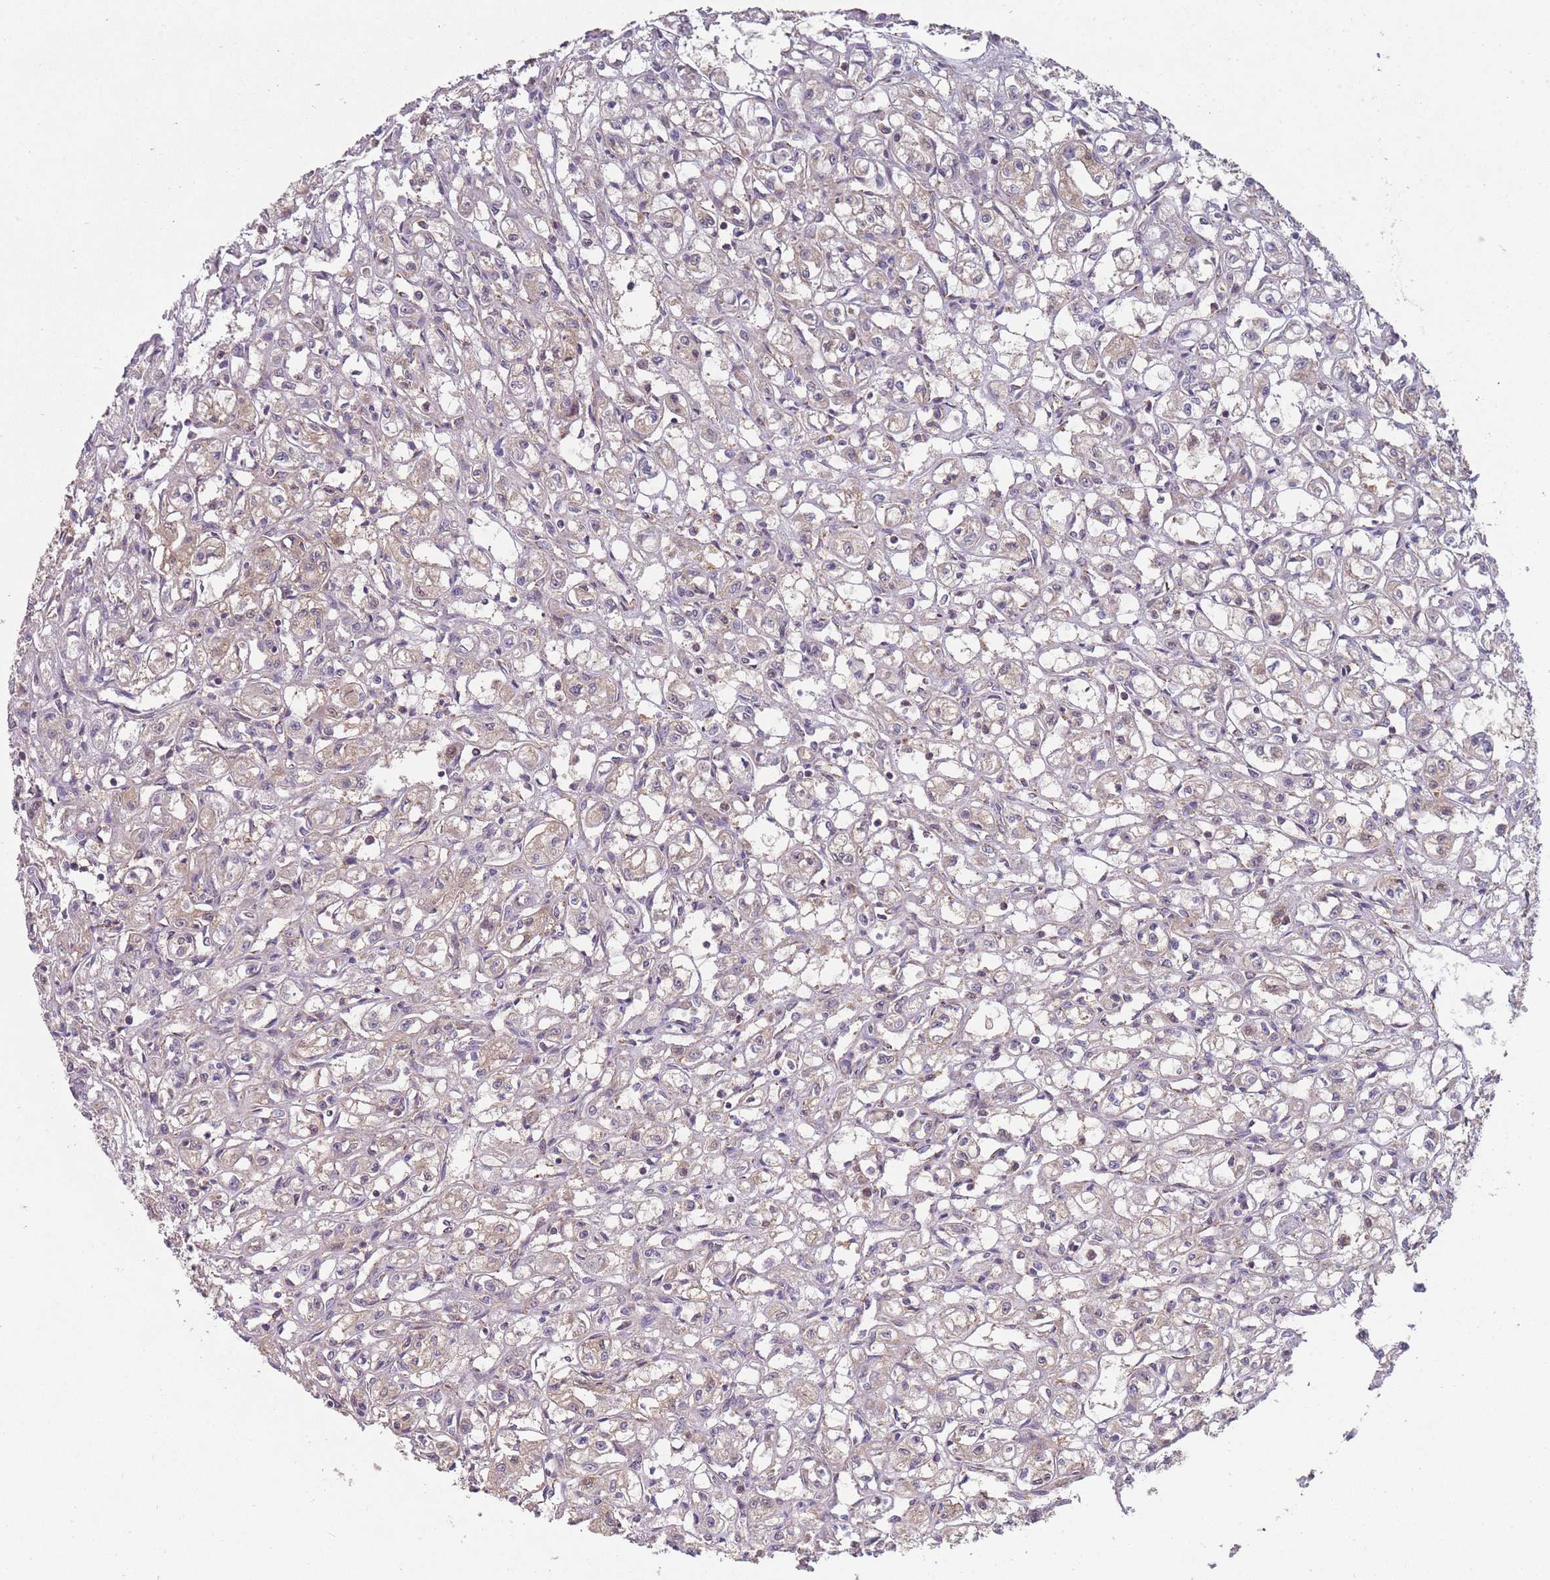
{"staining": {"intensity": "weak", "quantity": "<25%", "location": "cytoplasmic/membranous"}, "tissue": "renal cancer", "cell_type": "Tumor cells", "image_type": "cancer", "snomed": [{"axis": "morphology", "description": "Adenocarcinoma, NOS"}, {"axis": "topography", "description": "Kidney"}], "caption": "The immunohistochemistry histopathology image has no significant expression in tumor cells of renal cancer (adenocarcinoma) tissue.", "gene": "NDUFA9", "patient": {"sex": "male", "age": 56}}